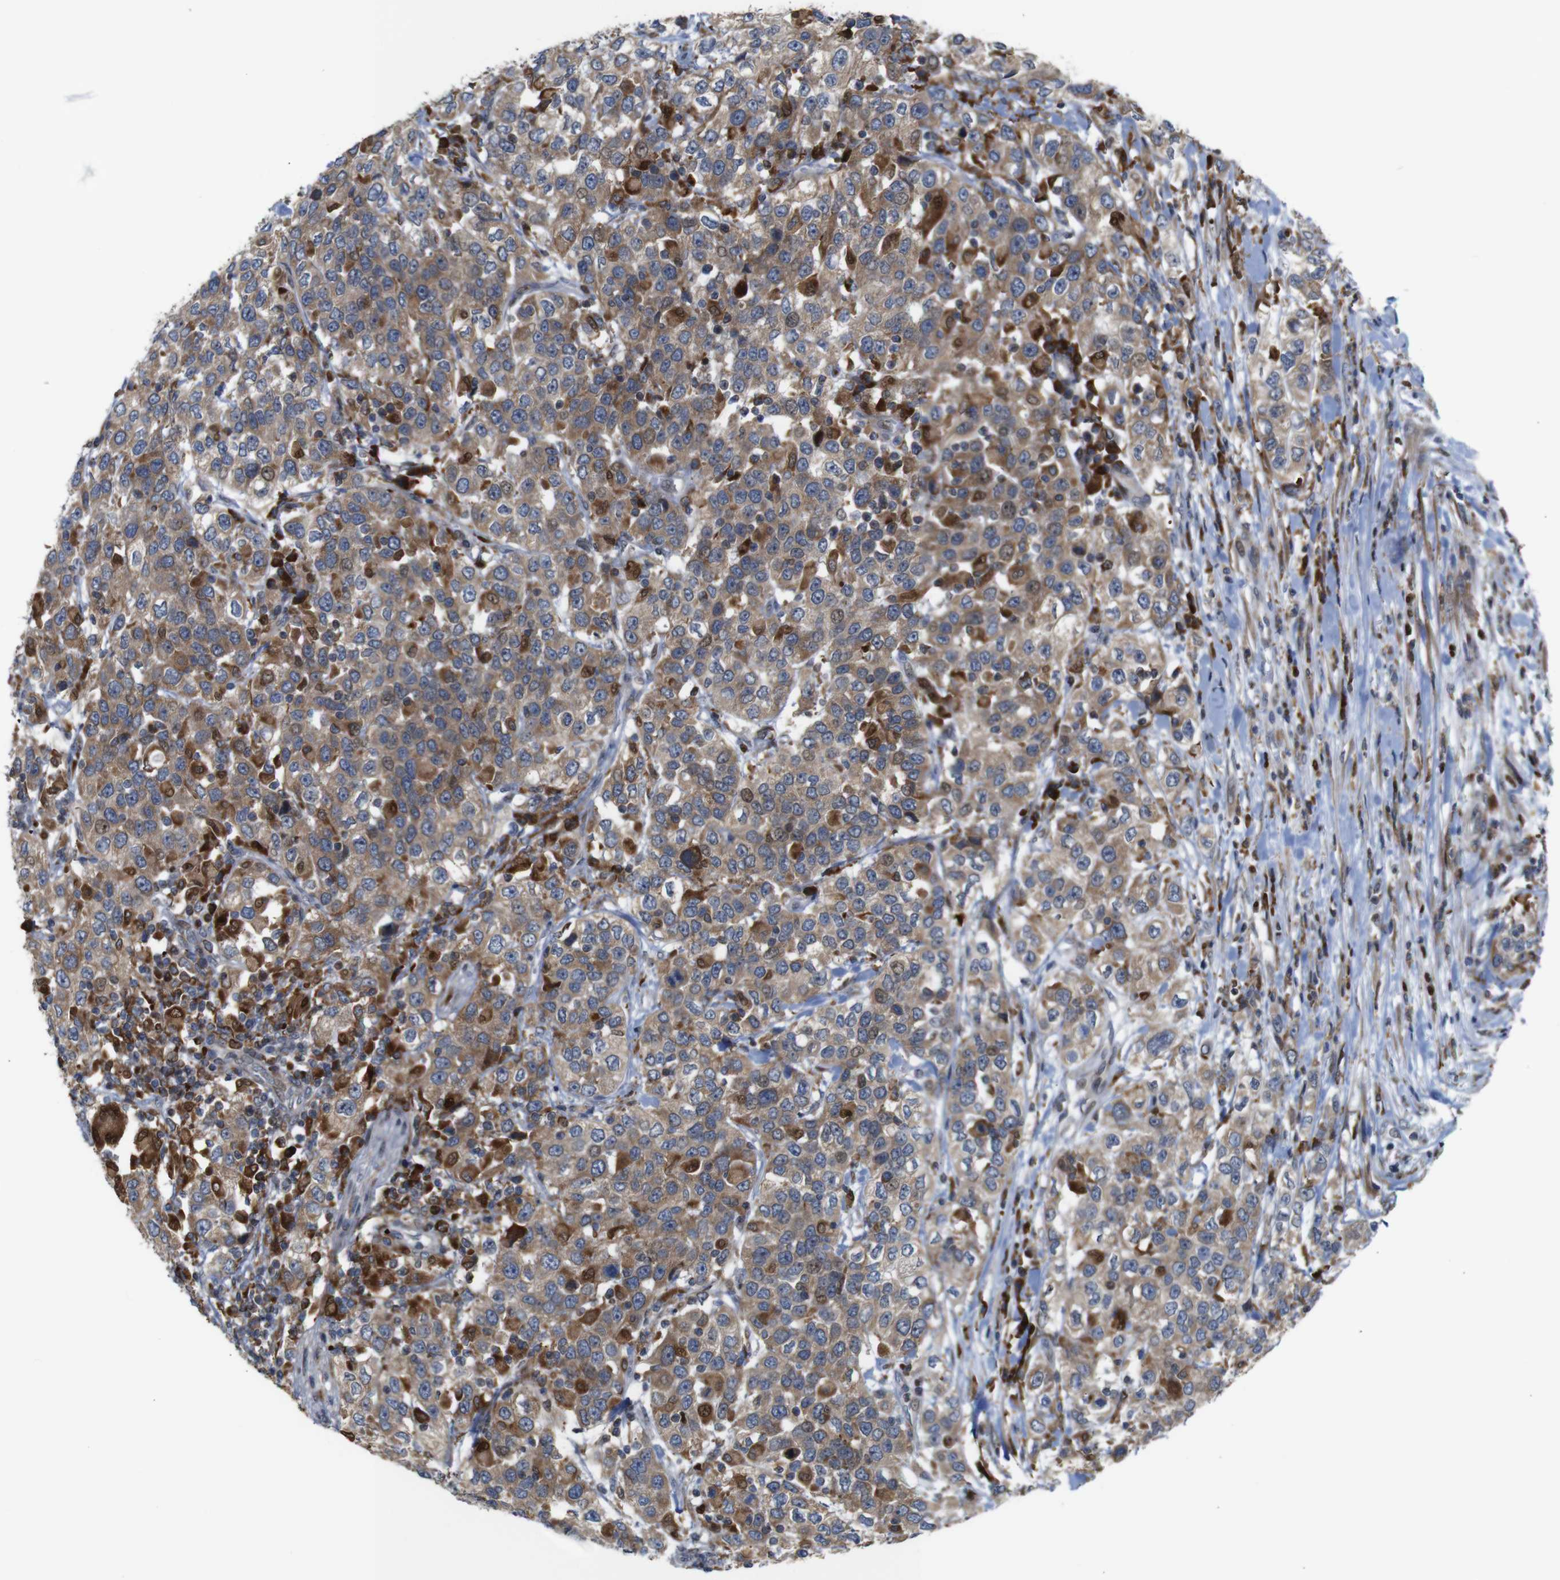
{"staining": {"intensity": "moderate", "quantity": ">75%", "location": "cytoplasmic/membranous"}, "tissue": "urothelial cancer", "cell_type": "Tumor cells", "image_type": "cancer", "snomed": [{"axis": "morphology", "description": "Urothelial carcinoma, High grade"}, {"axis": "topography", "description": "Urinary bladder"}], "caption": "Immunohistochemistry (IHC) photomicrograph of neoplastic tissue: high-grade urothelial carcinoma stained using immunohistochemistry (IHC) demonstrates medium levels of moderate protein expression localized specifically in the cytoplasmic/membranous of tumor cells, appearing as a cytoplasmic/membranous brown color.", "gene": "PTPN1", "patient": {"sex": "female", "age": 80}}